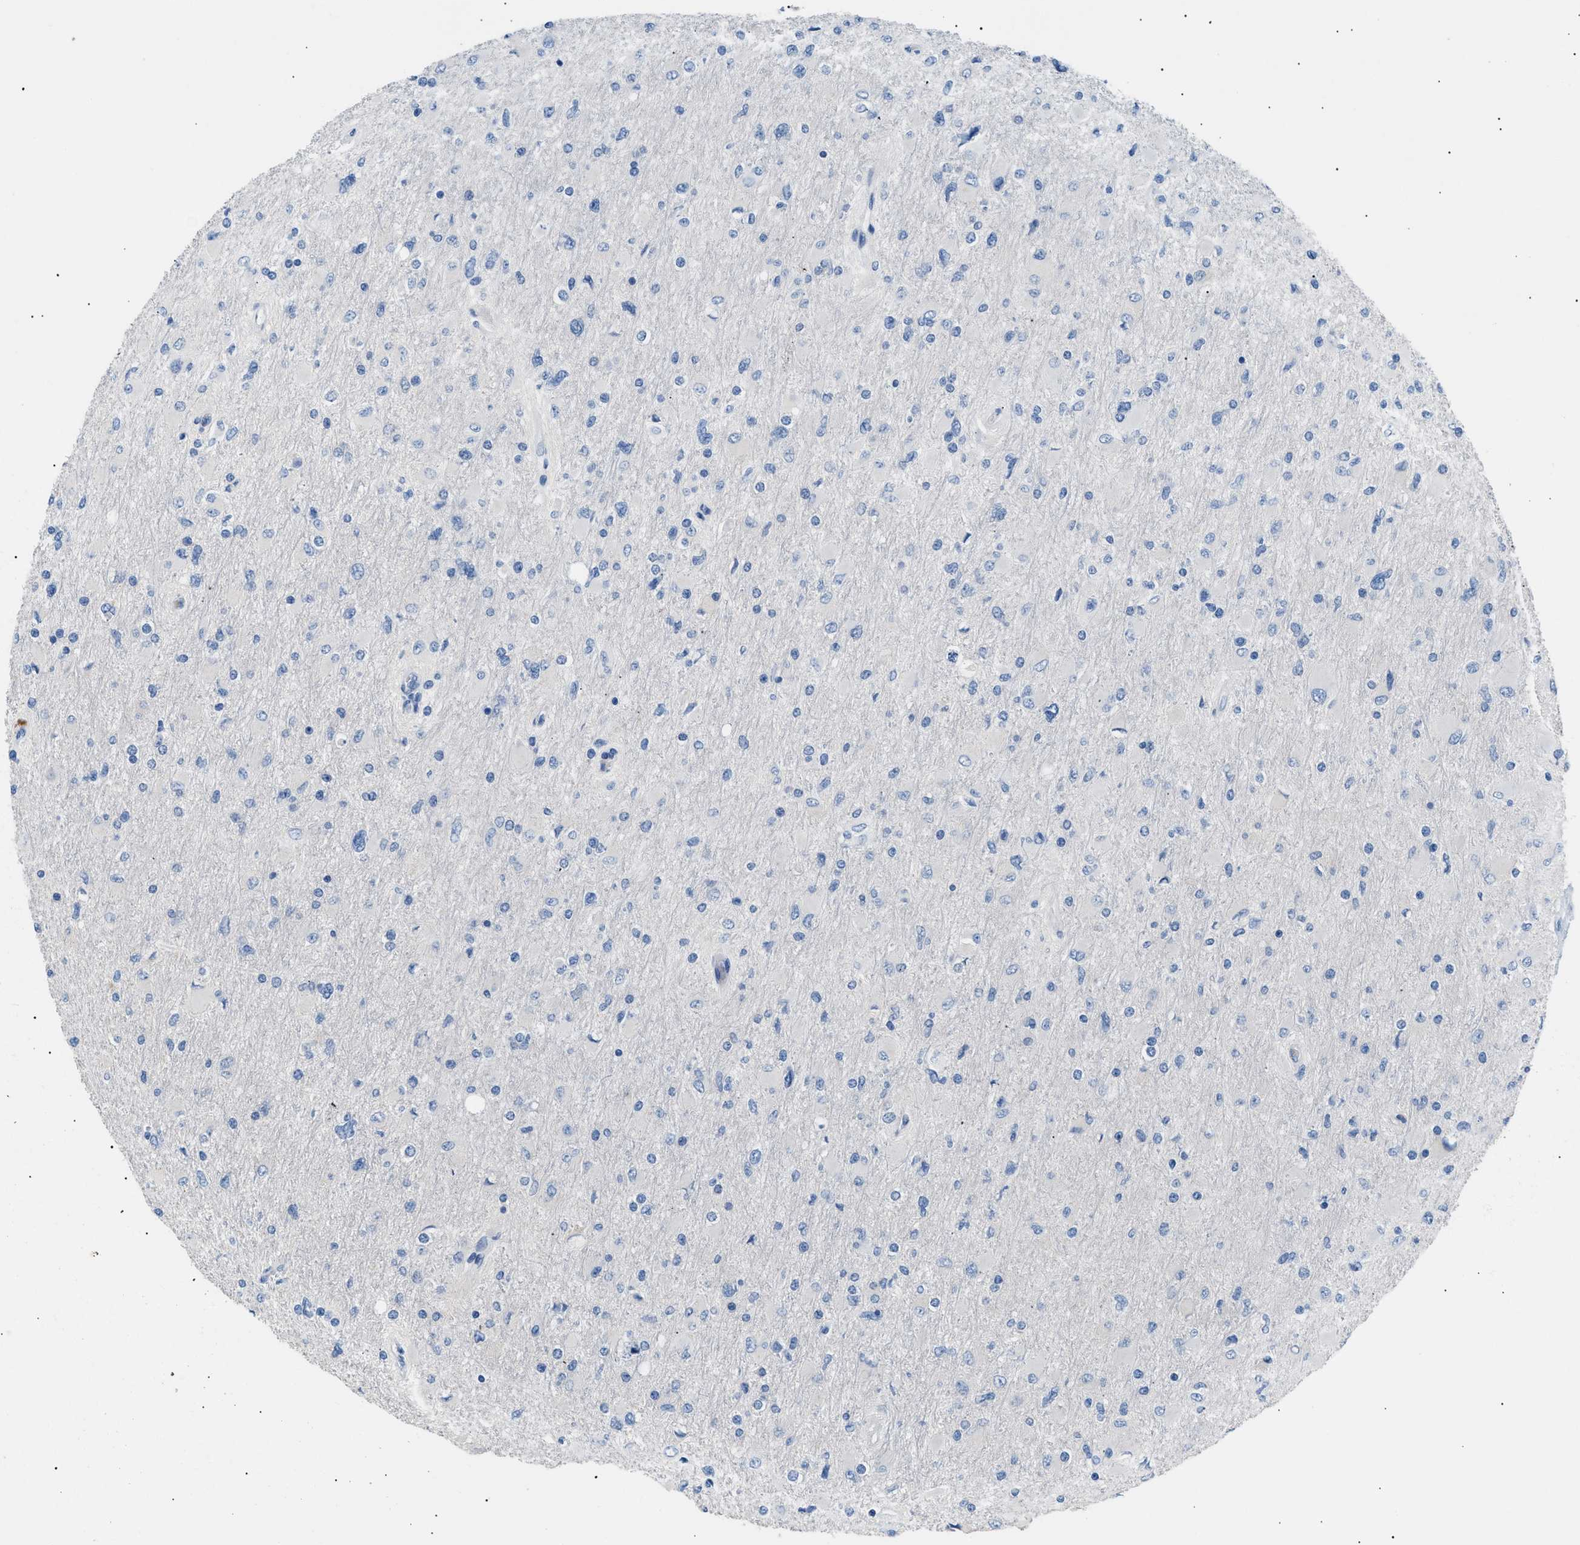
{"staining": {"intensity": "negative", "quantity": "none", "location": "none"}, "tissue": "glioma", "cell_type": "Tumor cells", "image_type": "cancer", "snomed": [{"axis": "morphology", "description": "Glioma, malignant, High grade"}, {"axis": "topography", "description": "Cerebral cortex"}], "caption": "Malignant glioma (high-grade) stained for a protein using immunohistochemistry demonstrates no expression tumor cells.", "gene": "ICA1", "patient": {"sex": "female", "age": 36}}